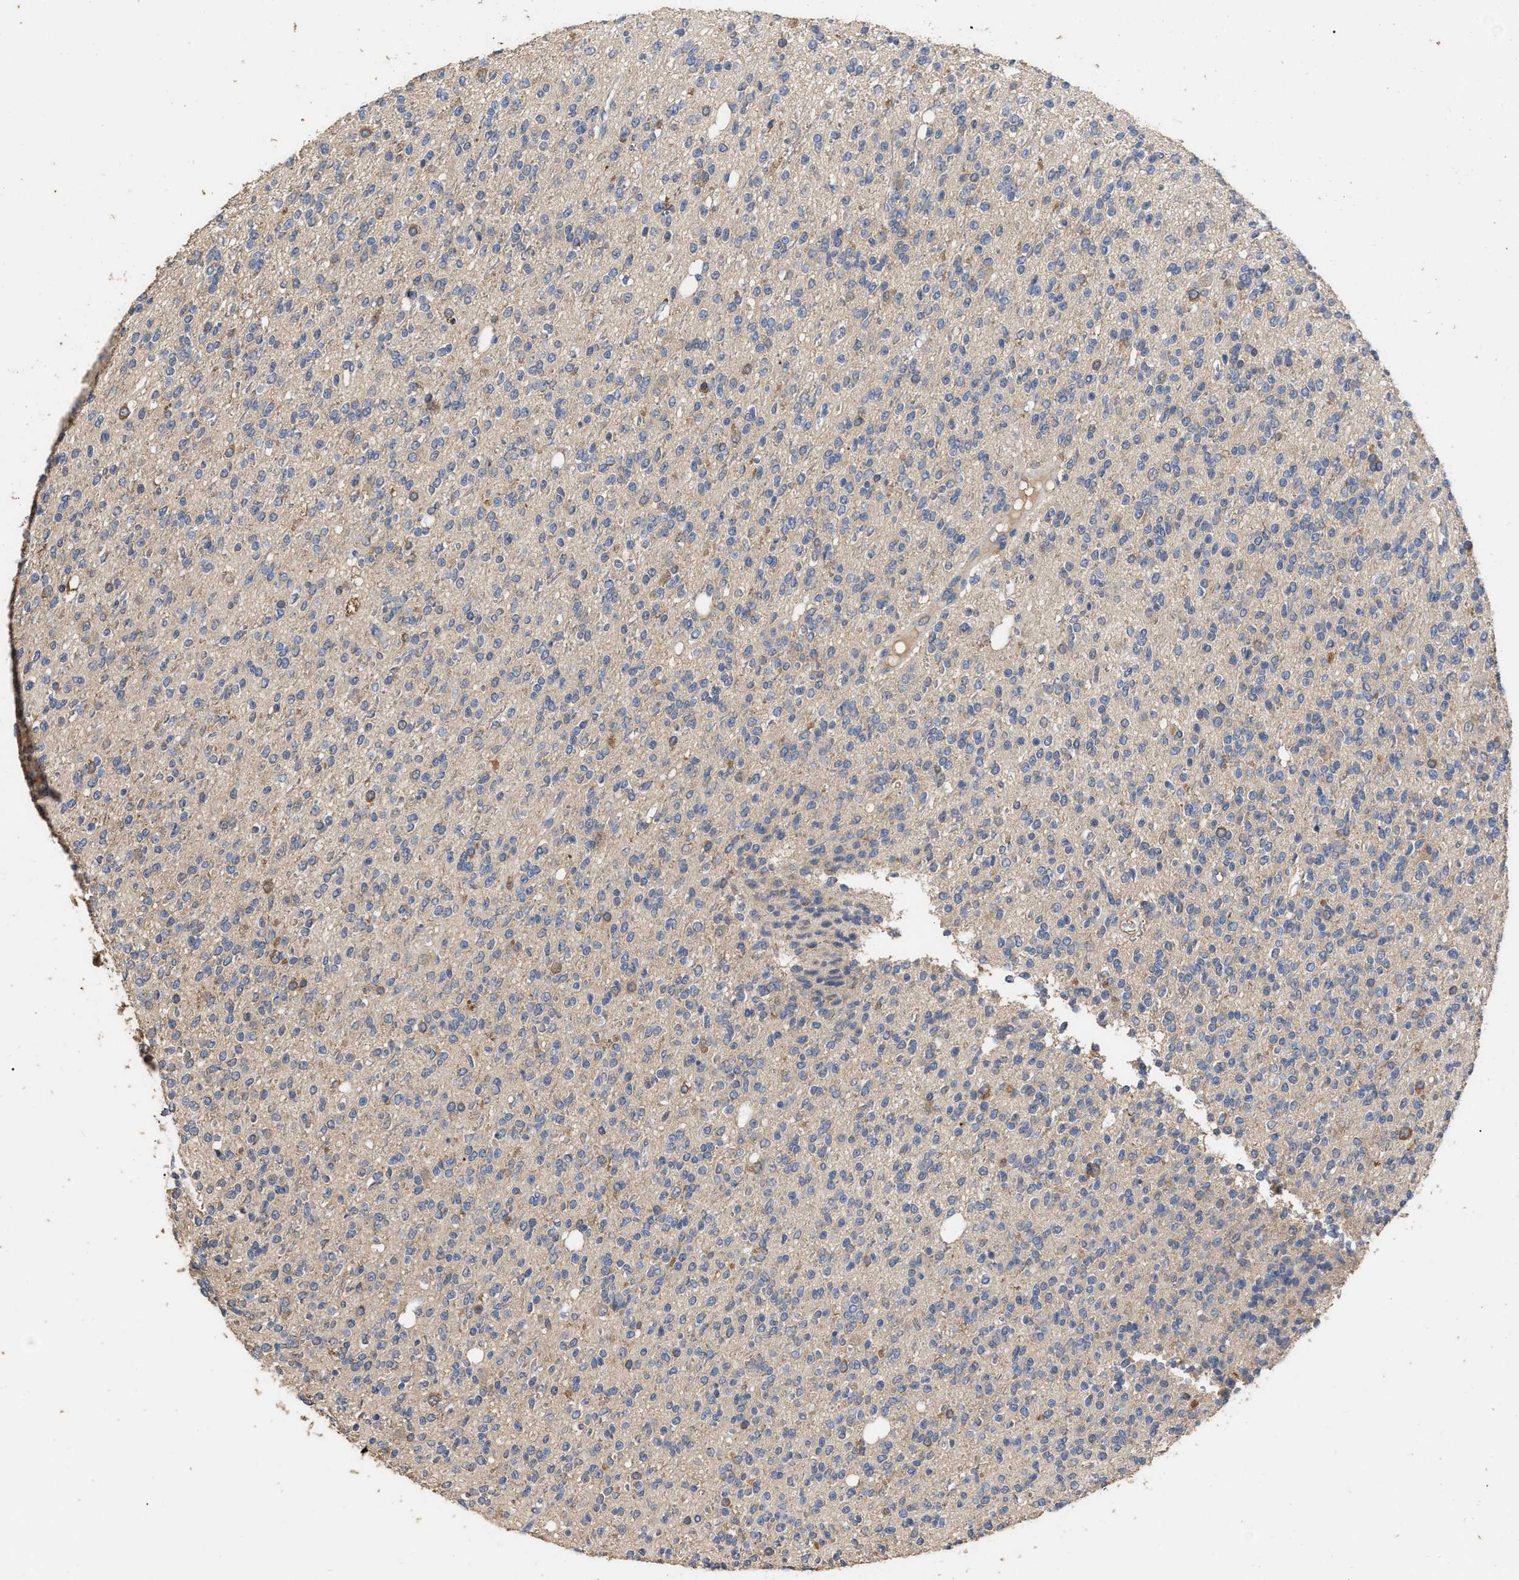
{"staining": {"intensity": "negative", "quantity": "none", "location": "none"}, "tissue": "glioma", "cell_type": "Tumor cells", "image_type": "cancer", "snomed": [{"axis": "morphology", "description": "Glioma, malignant, High grade"}, {"axis": "topography", "description": "Brain"}], "caption": "Immunohistochemistry histopathology image of human malignant glioma (high-grade) stained for a protein (brown), which reveals no expression in tumor cells.", "gene": "GPR179", "patient": {"sex": "male", "age": 34}}